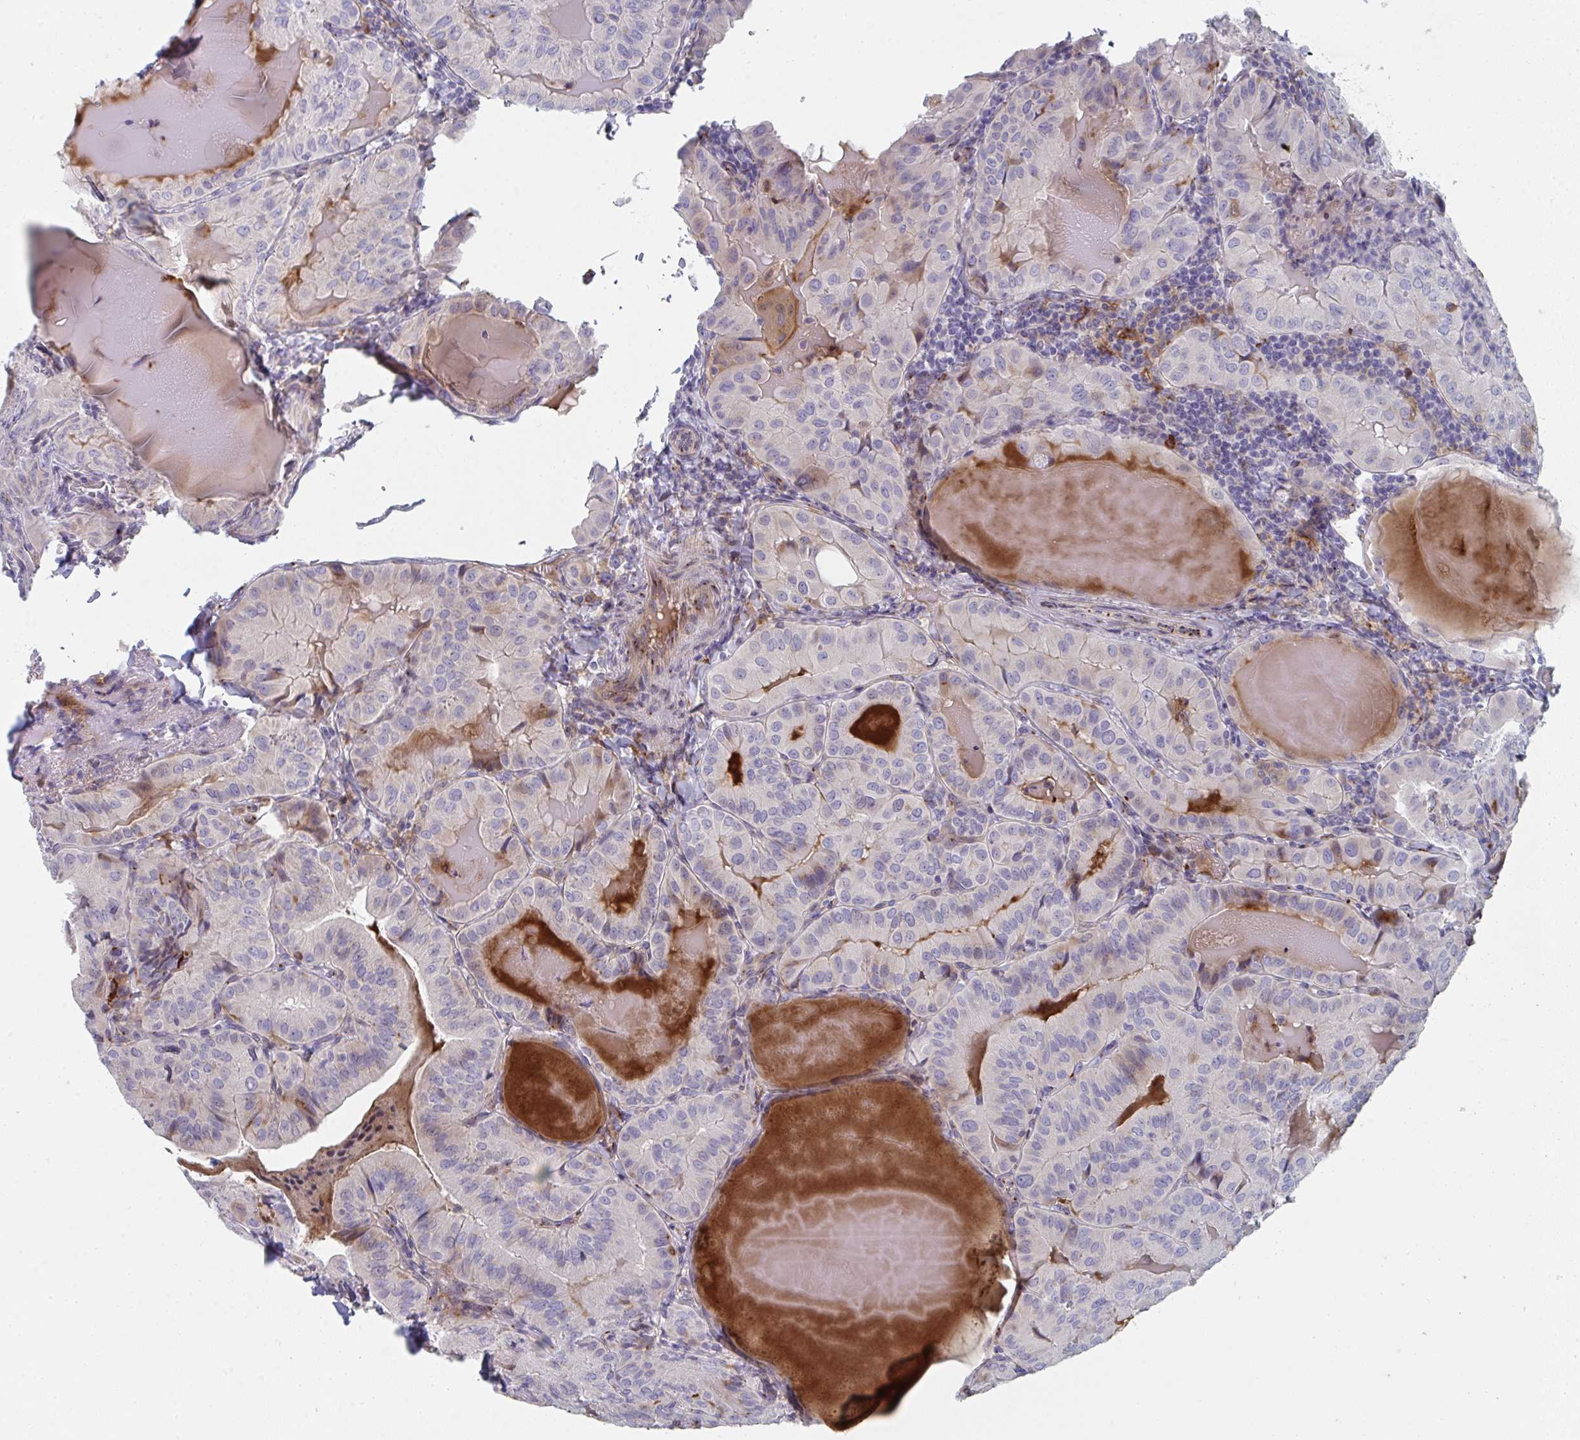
{"staining": {"intensity": "negative", "quantity": "none", "location": "none"}, "tissue": "thyroid cancer", "cell_type": "Tumor cells", "image_type": "cancer", "snomed": [{"axis": "morphology", "description": "Papillary adenocarcinoma, NOS"}, {"axis": "topography", "description": "Thyroid gland"}], "caption": "An image of human papillary adenocarcinoma (thyroid) is negative for staining in tumor cells.", "gene": "PSMG1", "patient": {"sex": "female", "age": 68}}